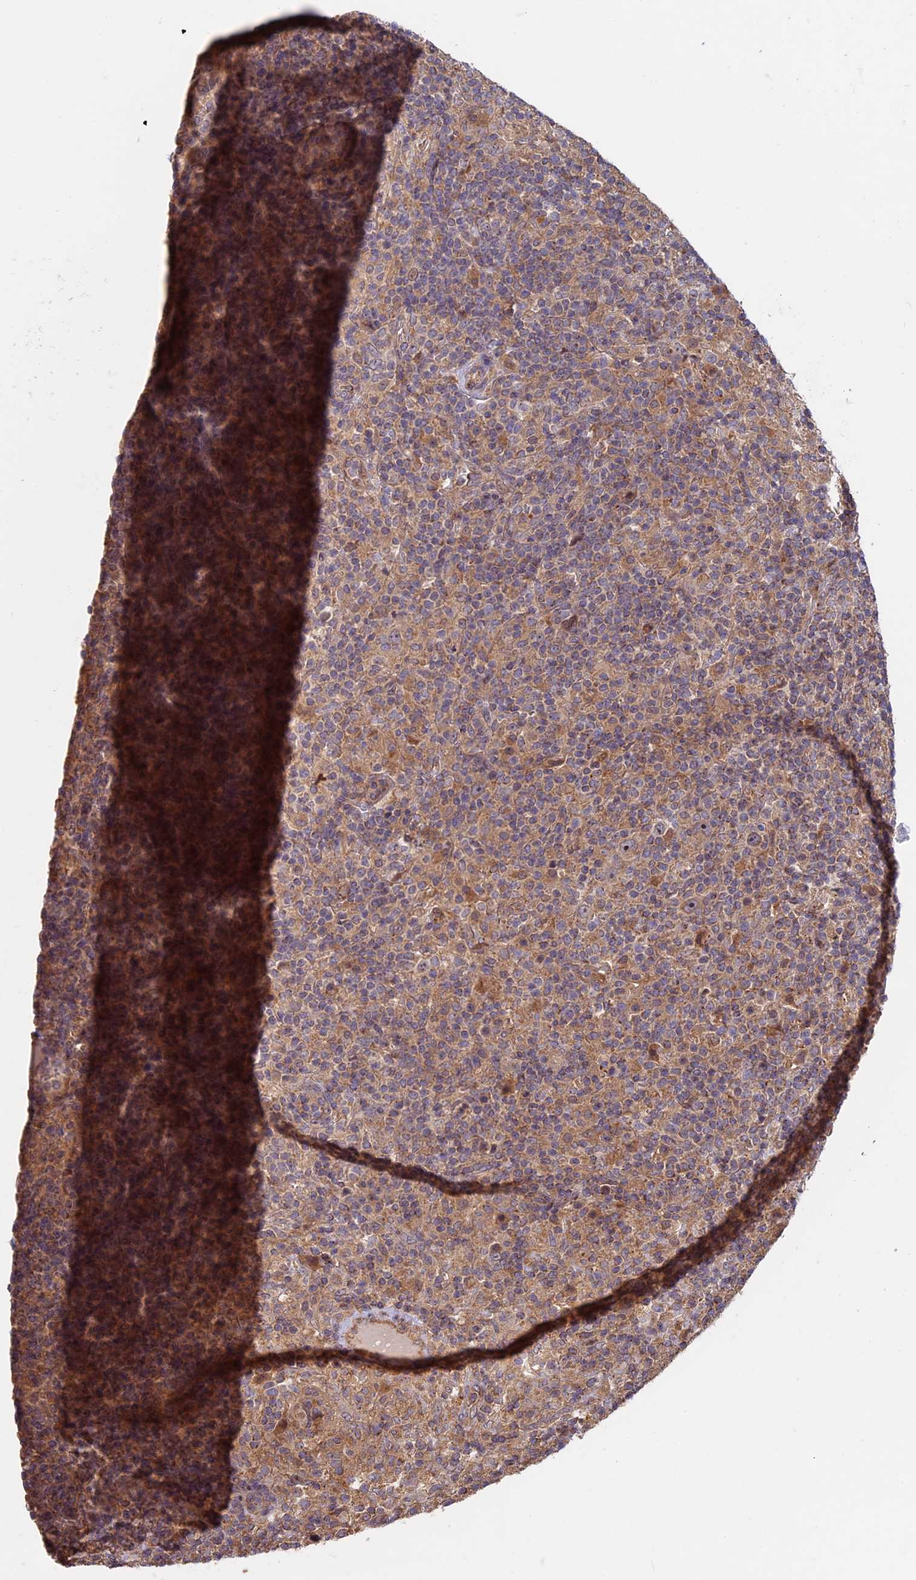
{"staining": {"intensity": "negative", "quantity": "none", "location": "none"}, "tissue": "lymphoma", "cell_type": "Tumor cells", "image_type": "cancer", "snomed": [{"axis": "morphology", "description": "Hodgkin's disease, NOS"}, {"axis": "topography", "description": "Lymph node"}], "caption": "An IHC photomicrograph of lymphoma is shown. There is no staining in tumor cells of lymphoma.", "gene": "FERMT1", "patient": {"sex": "male", "age": 70}}